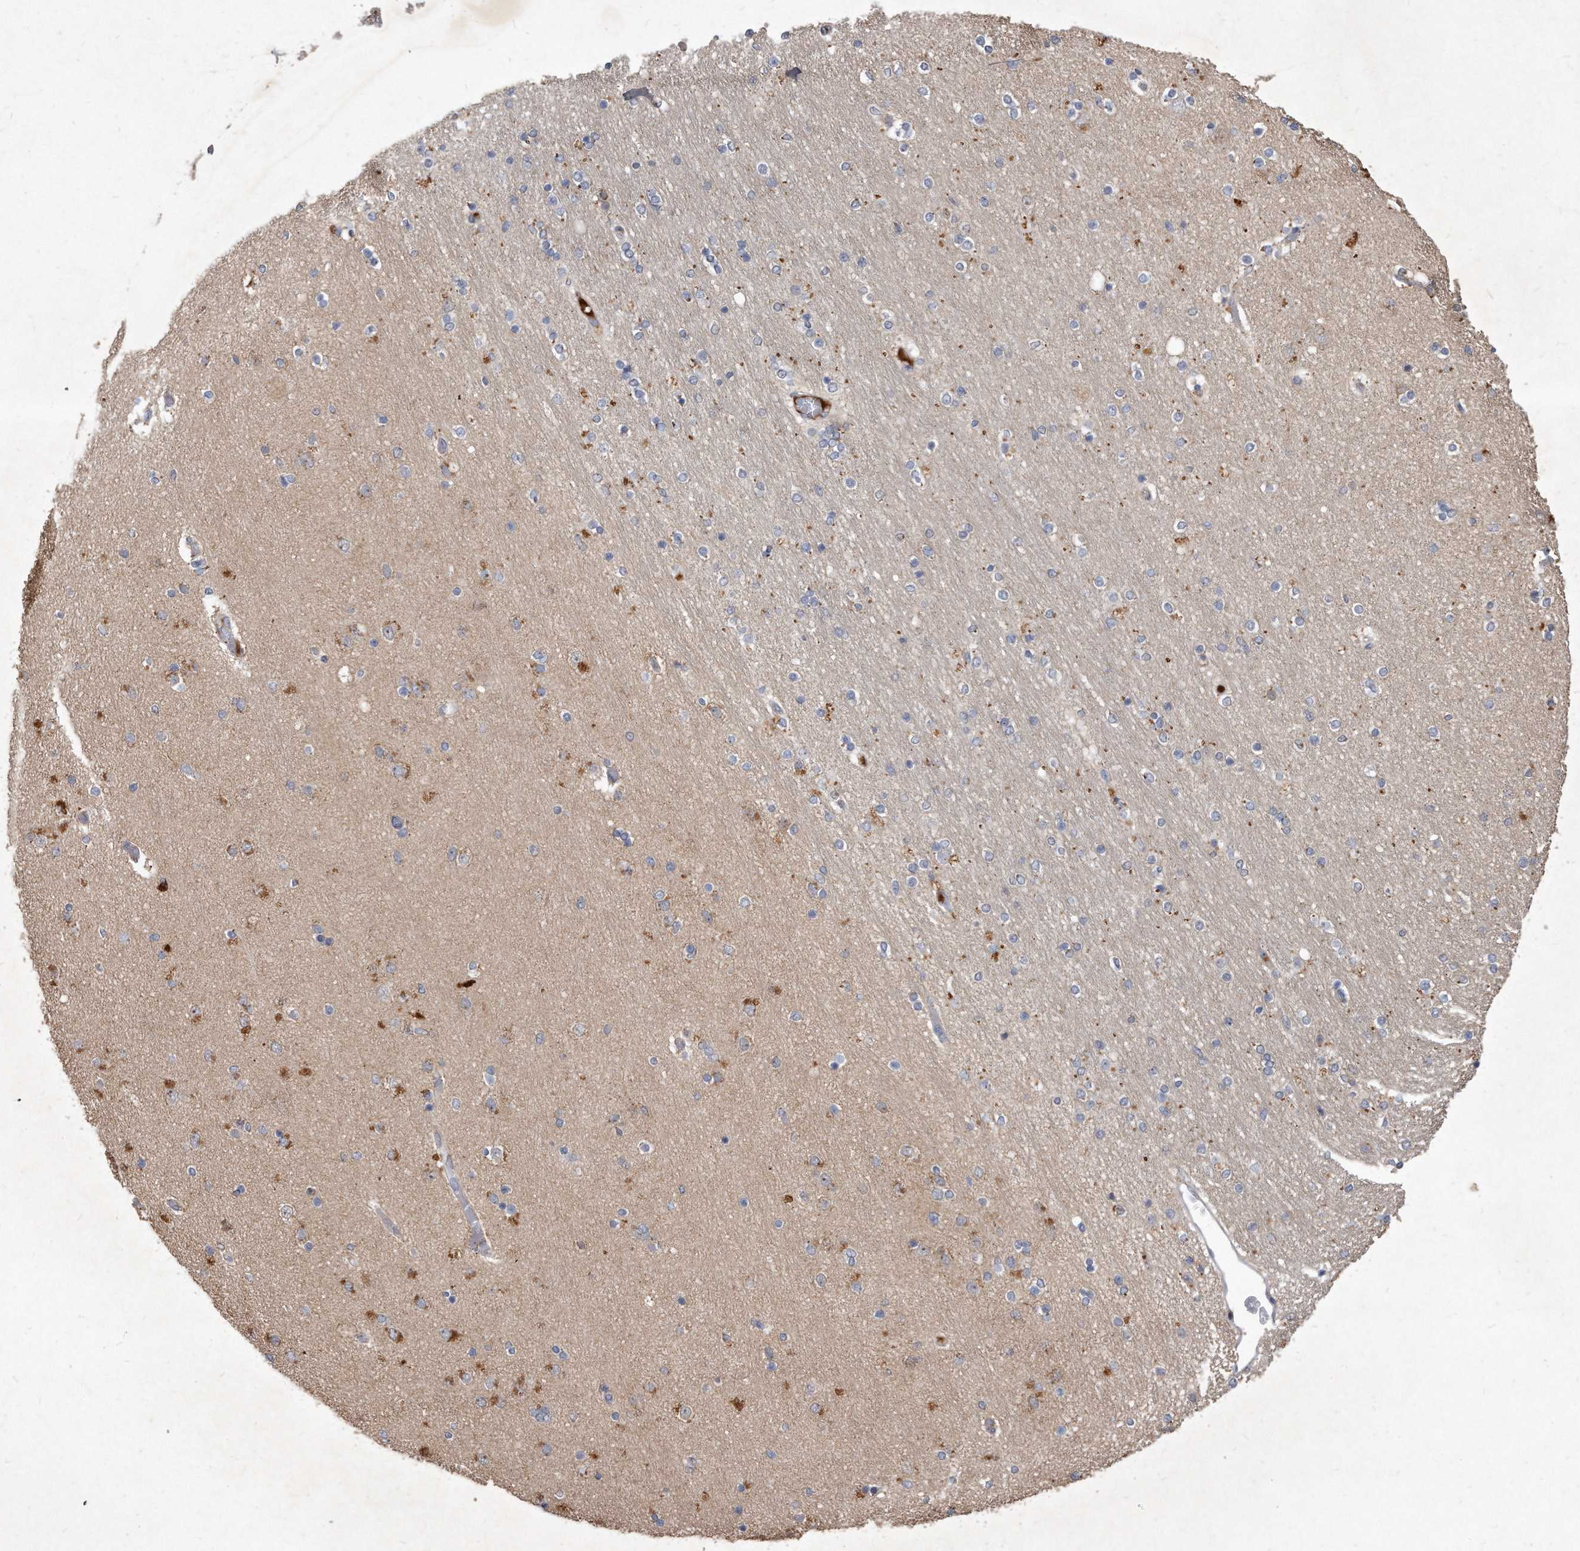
{"staining": {"intensity": "weak", "quantity": "<25%", "location": "cytoplasmic/membranous"}, "tissue": "hippocampus", "cell_type": "Glial cells", "image_type": "normal", "snomed": [{"axis": "morphology", "description": "Normal tissue, NOS"}, {"axis": "topography", "description": "Hippocampus"}], "caption": "This is a image of immunohistochemistry (IHC) staining of benign hippocampus, which shows no expression in glial cells.", "gene": "PGBD2", "patient": {"sex": "female", "age": 54}}